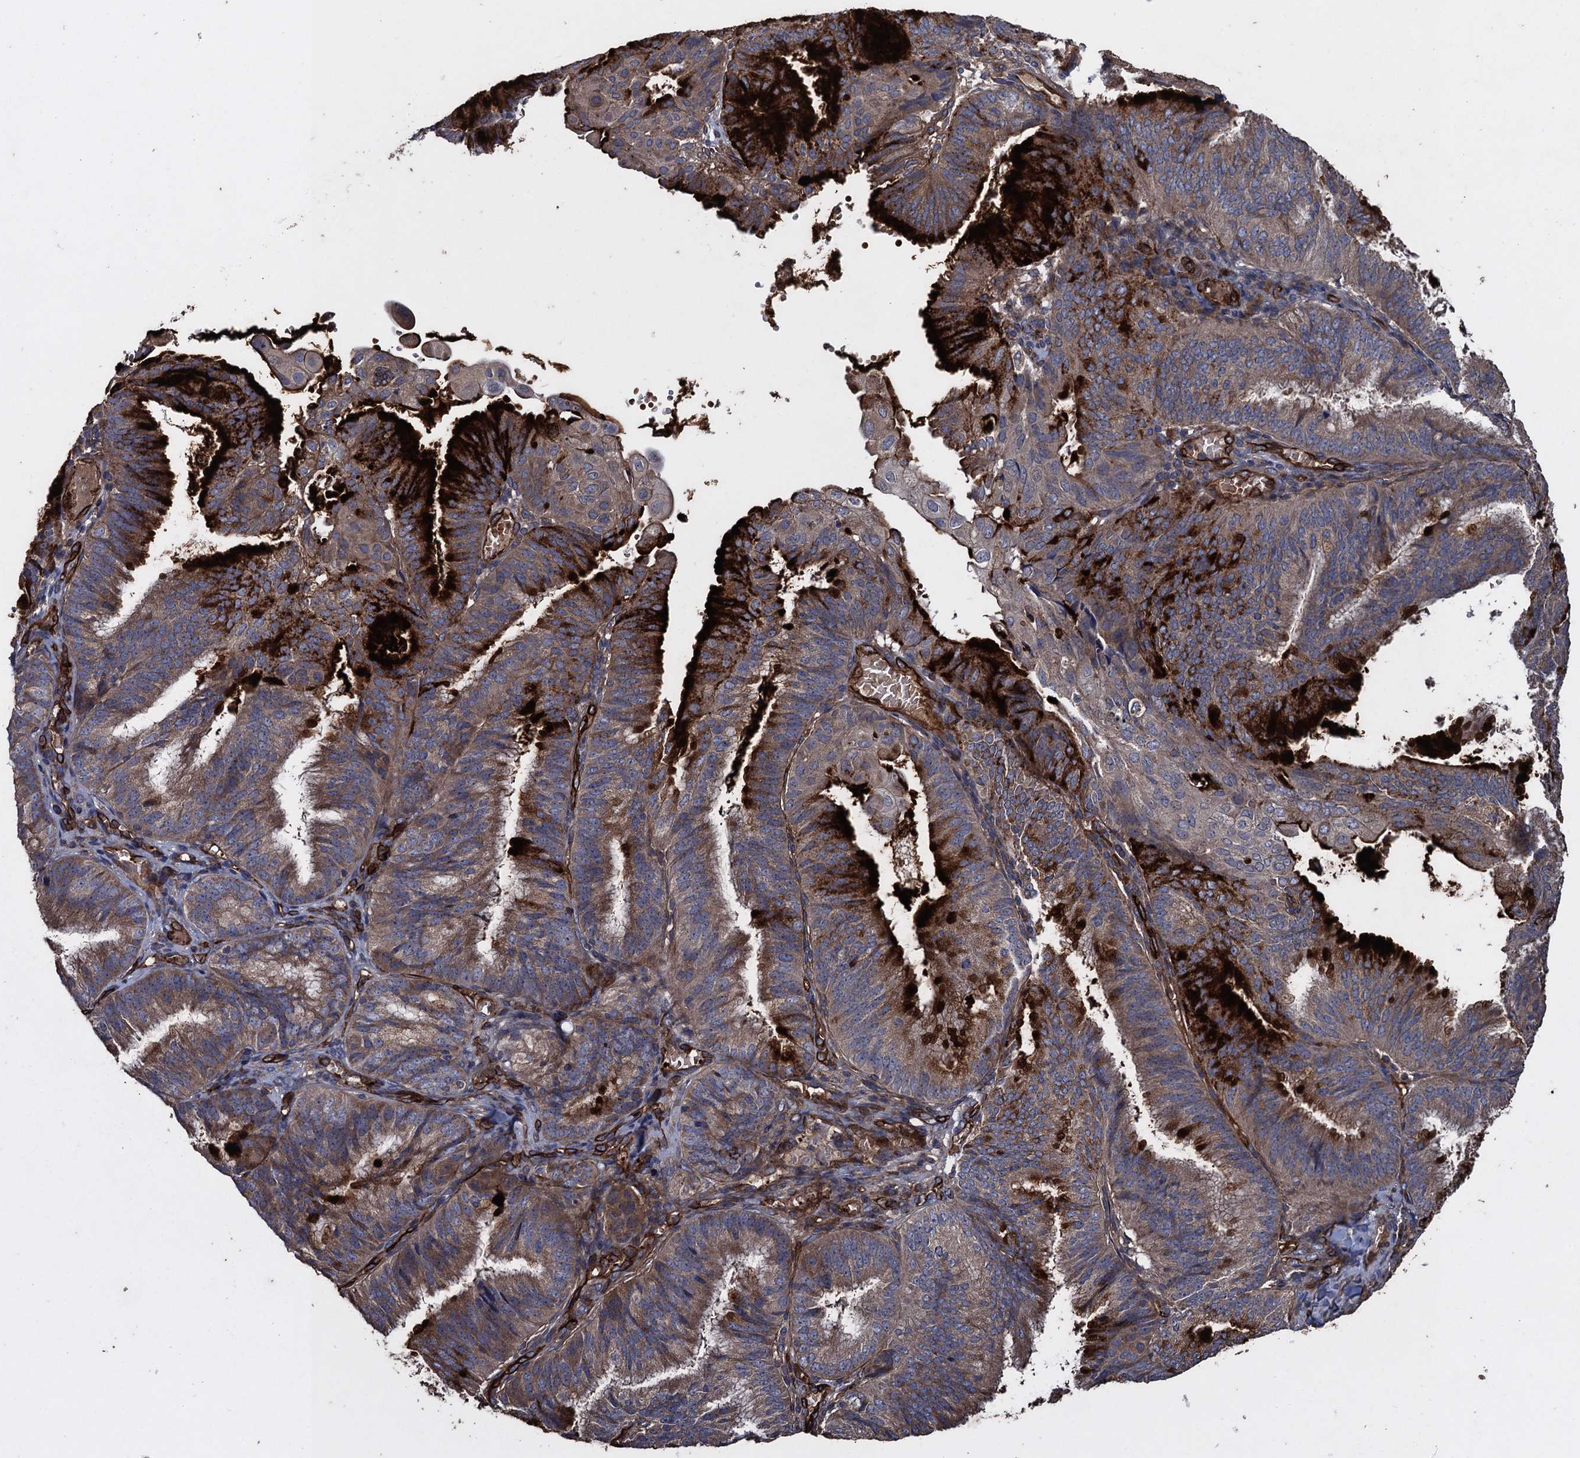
{"staining": {"intensity": "strong", "quantity": "25%-75%", "location": "cytoplasmic/membranous"}, "tissue": "endometrial cancer", "cell_type": "Tumor cells", "image_type": "cancer", "snomed": [{"axis": "morphology", "description": "Adenocarcinoma, NOS"}, {"axis": "topography", "description": "Endometrium"}], "caption": "A brown stain labels strong cytoplasmic/membranous expression of a protein in endometrial cancer (adenocarcinoma) tumor cells.", "gene": "TXNDC11", "patient": {"sex": "female", "age": 49}}